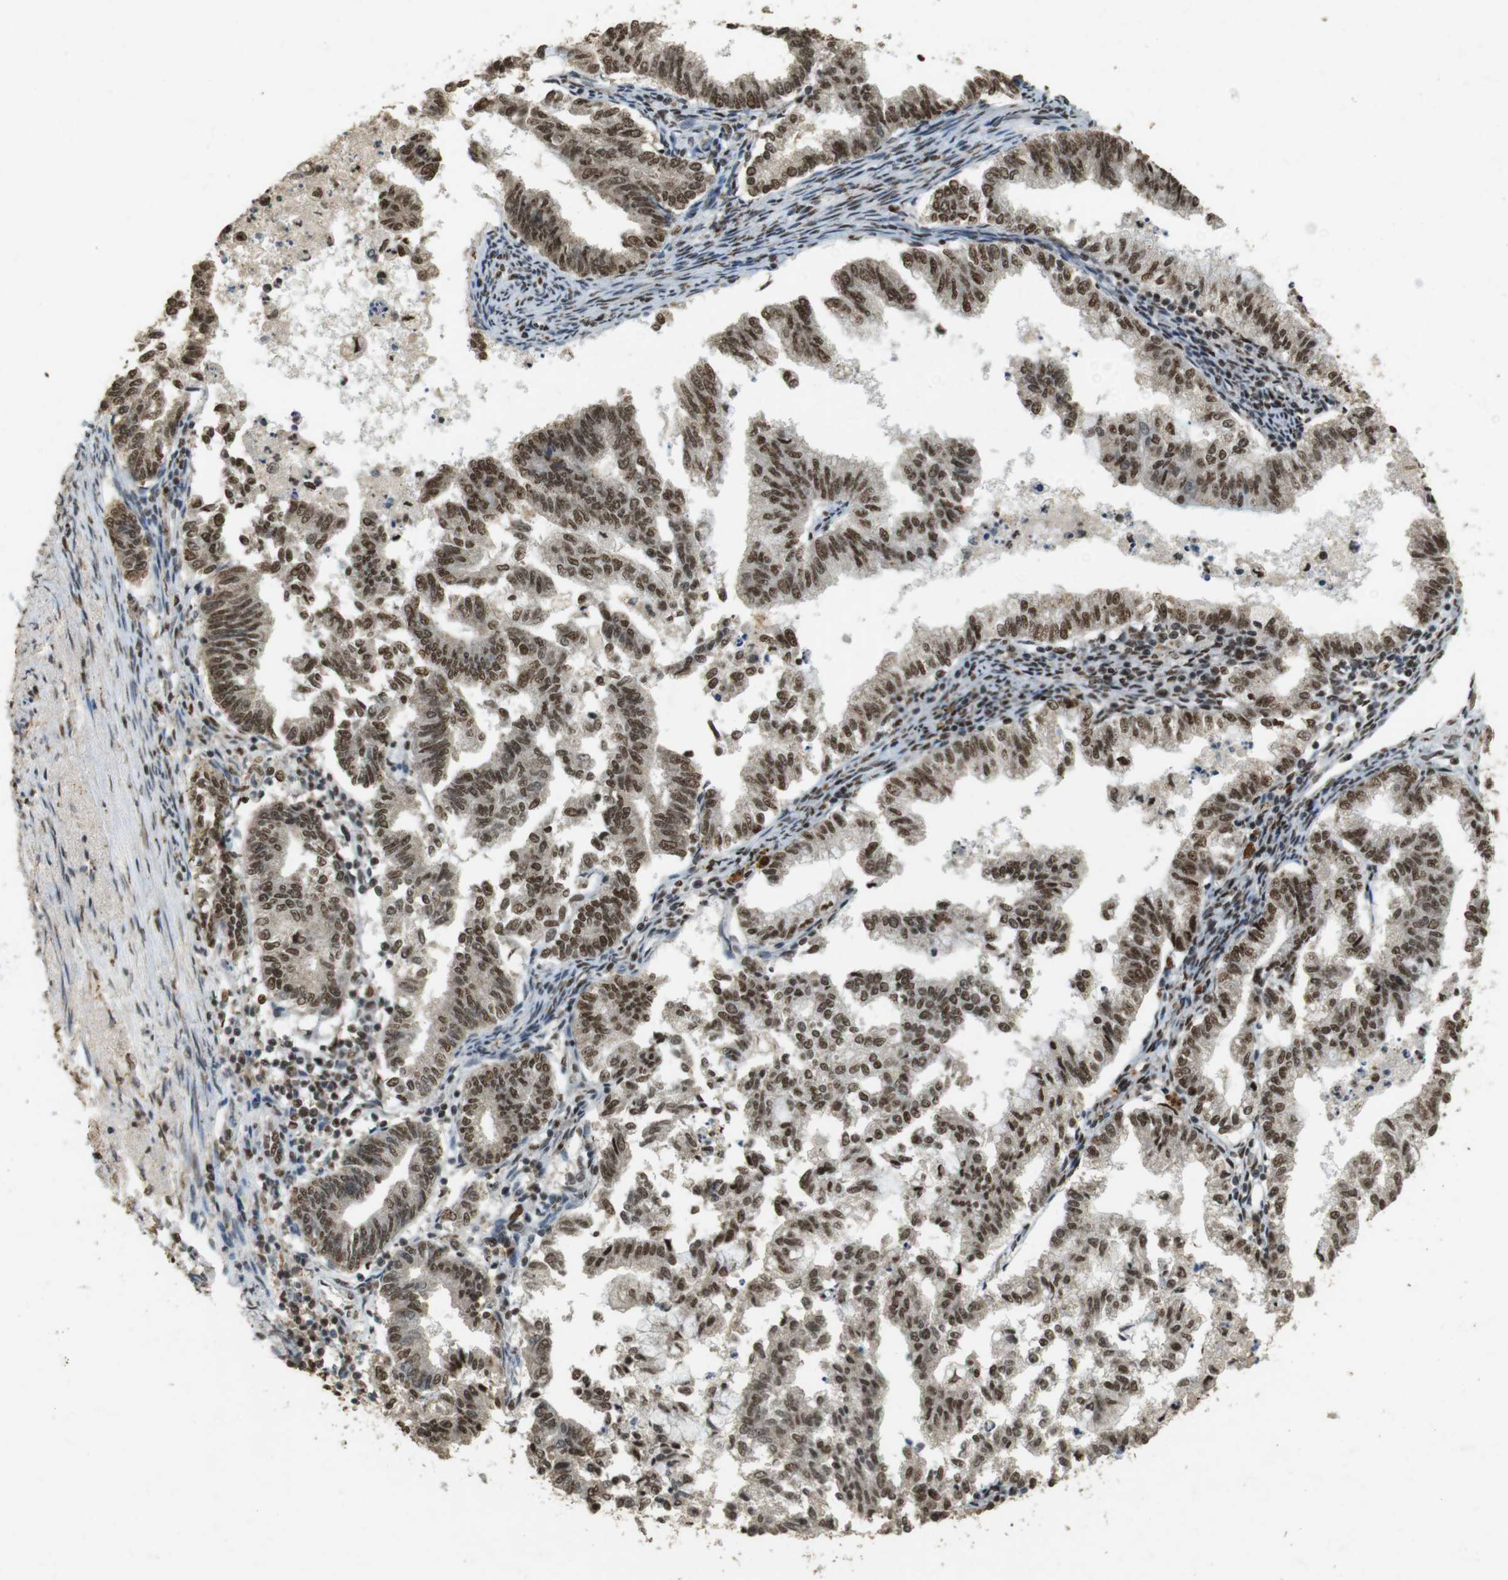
{"staining": {"intensity": "moderate", "quantity": ">75%", "location": "nuclear"}, "tissue": "endometrial cancer", "cell_type": "Tumor cells", "image_type": "cancer", "snomed": [{"axis": "morphology", "description": "Necrosis, NOS"}, {"axis": "morphology", "description": "Adenocarcinoma, NOS"}, {"axis": "topography", "description": "Endometrium"}], "caption": "Human endometrial adenocarcinoma stained with a brown dye demonstrates moderate nuclear positive staining in about >75% of tumor cells.", "gene": "GATA4", "patient": {"sex": "female", "age": 79}}